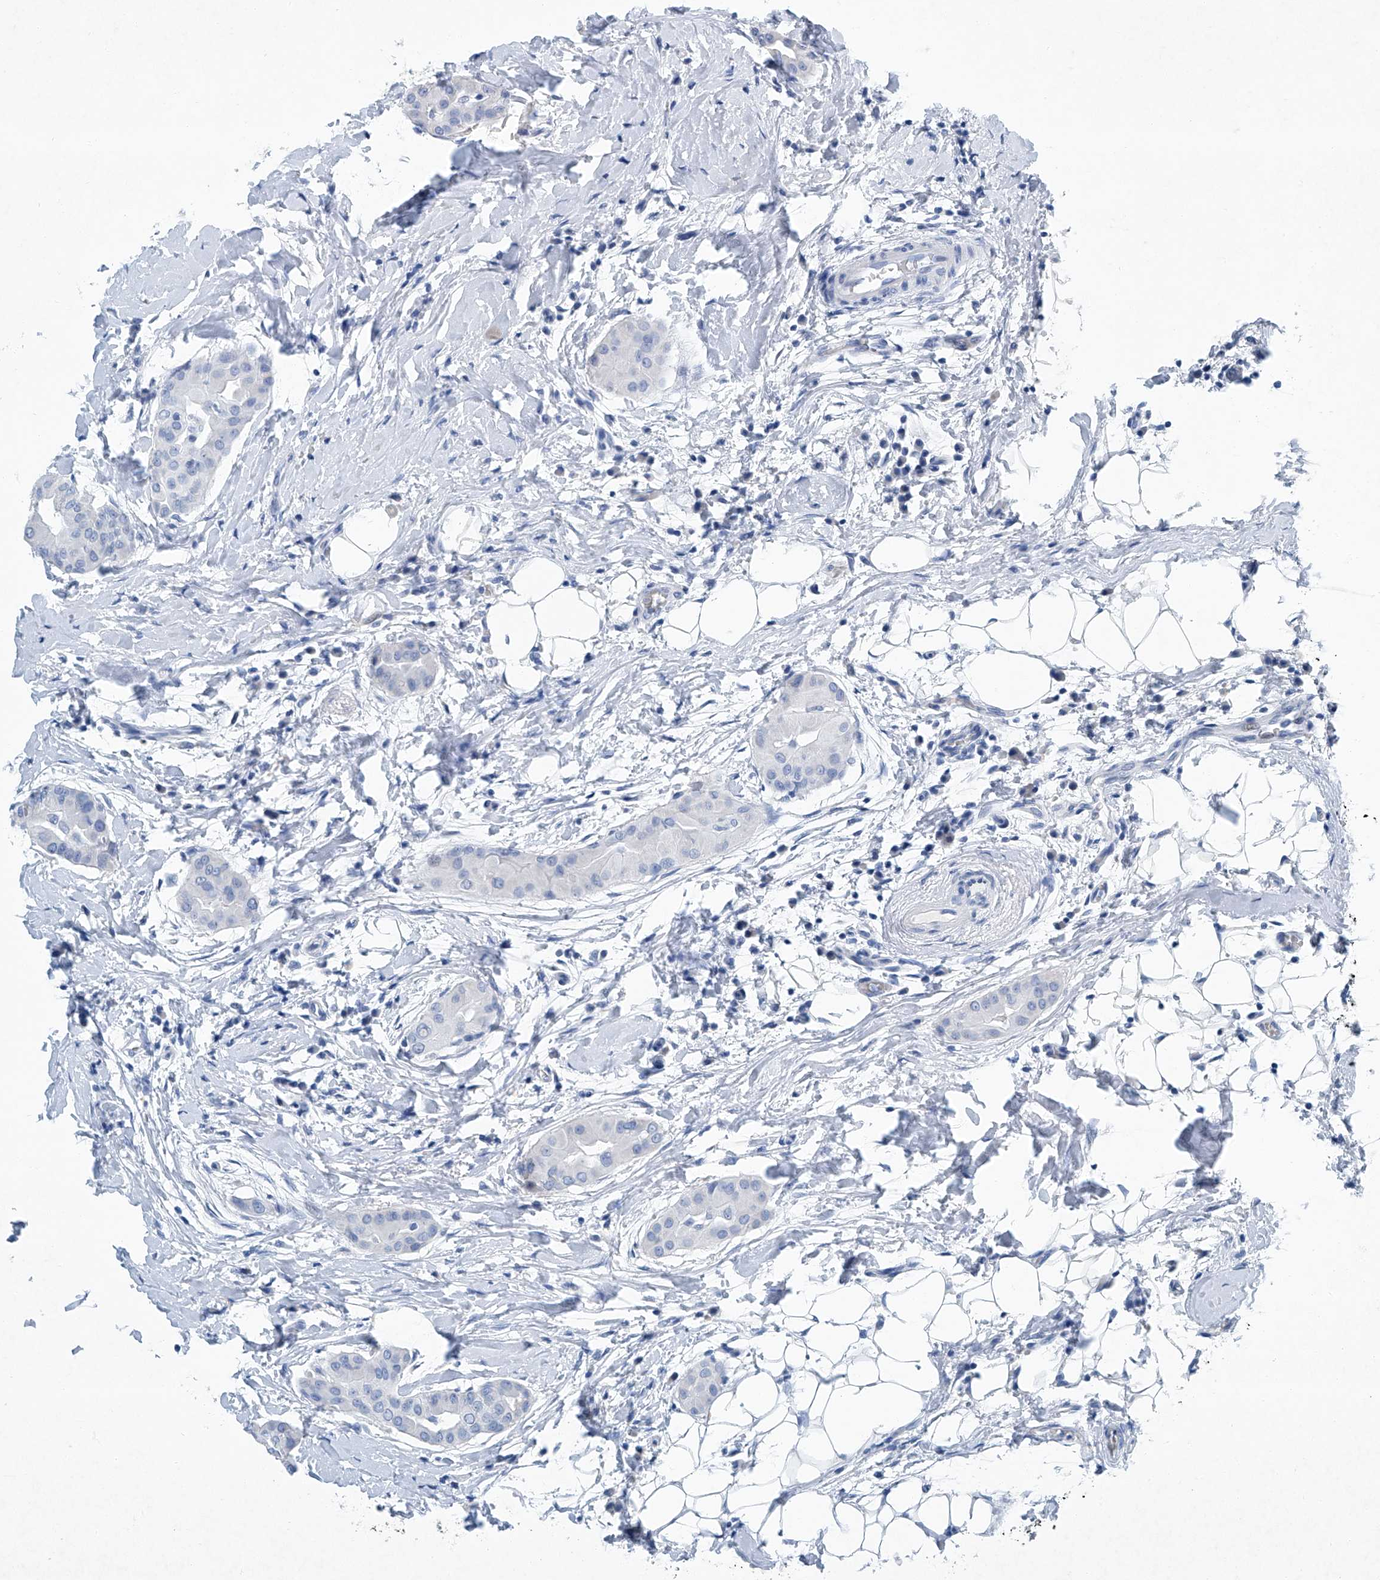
{"staining": {"intensity": "negative", "quantity": "none", "location": "none"}, "tissue": "thyroid cancer", "cell_type": "Tumor cells", "image_type": "cancer", "snomed": [{"axis": "morphology", "description": "Papillary adenocarcinoma, NOS"}, {"axis": "topography", "description": "Thyroid gland"}], "caption": "IHC of human thyroid papillary adenocarcinoma shows no expression in tumor cells.", "gene": "CYP2A7", "patient": {"sex": "male", "age": 33}}